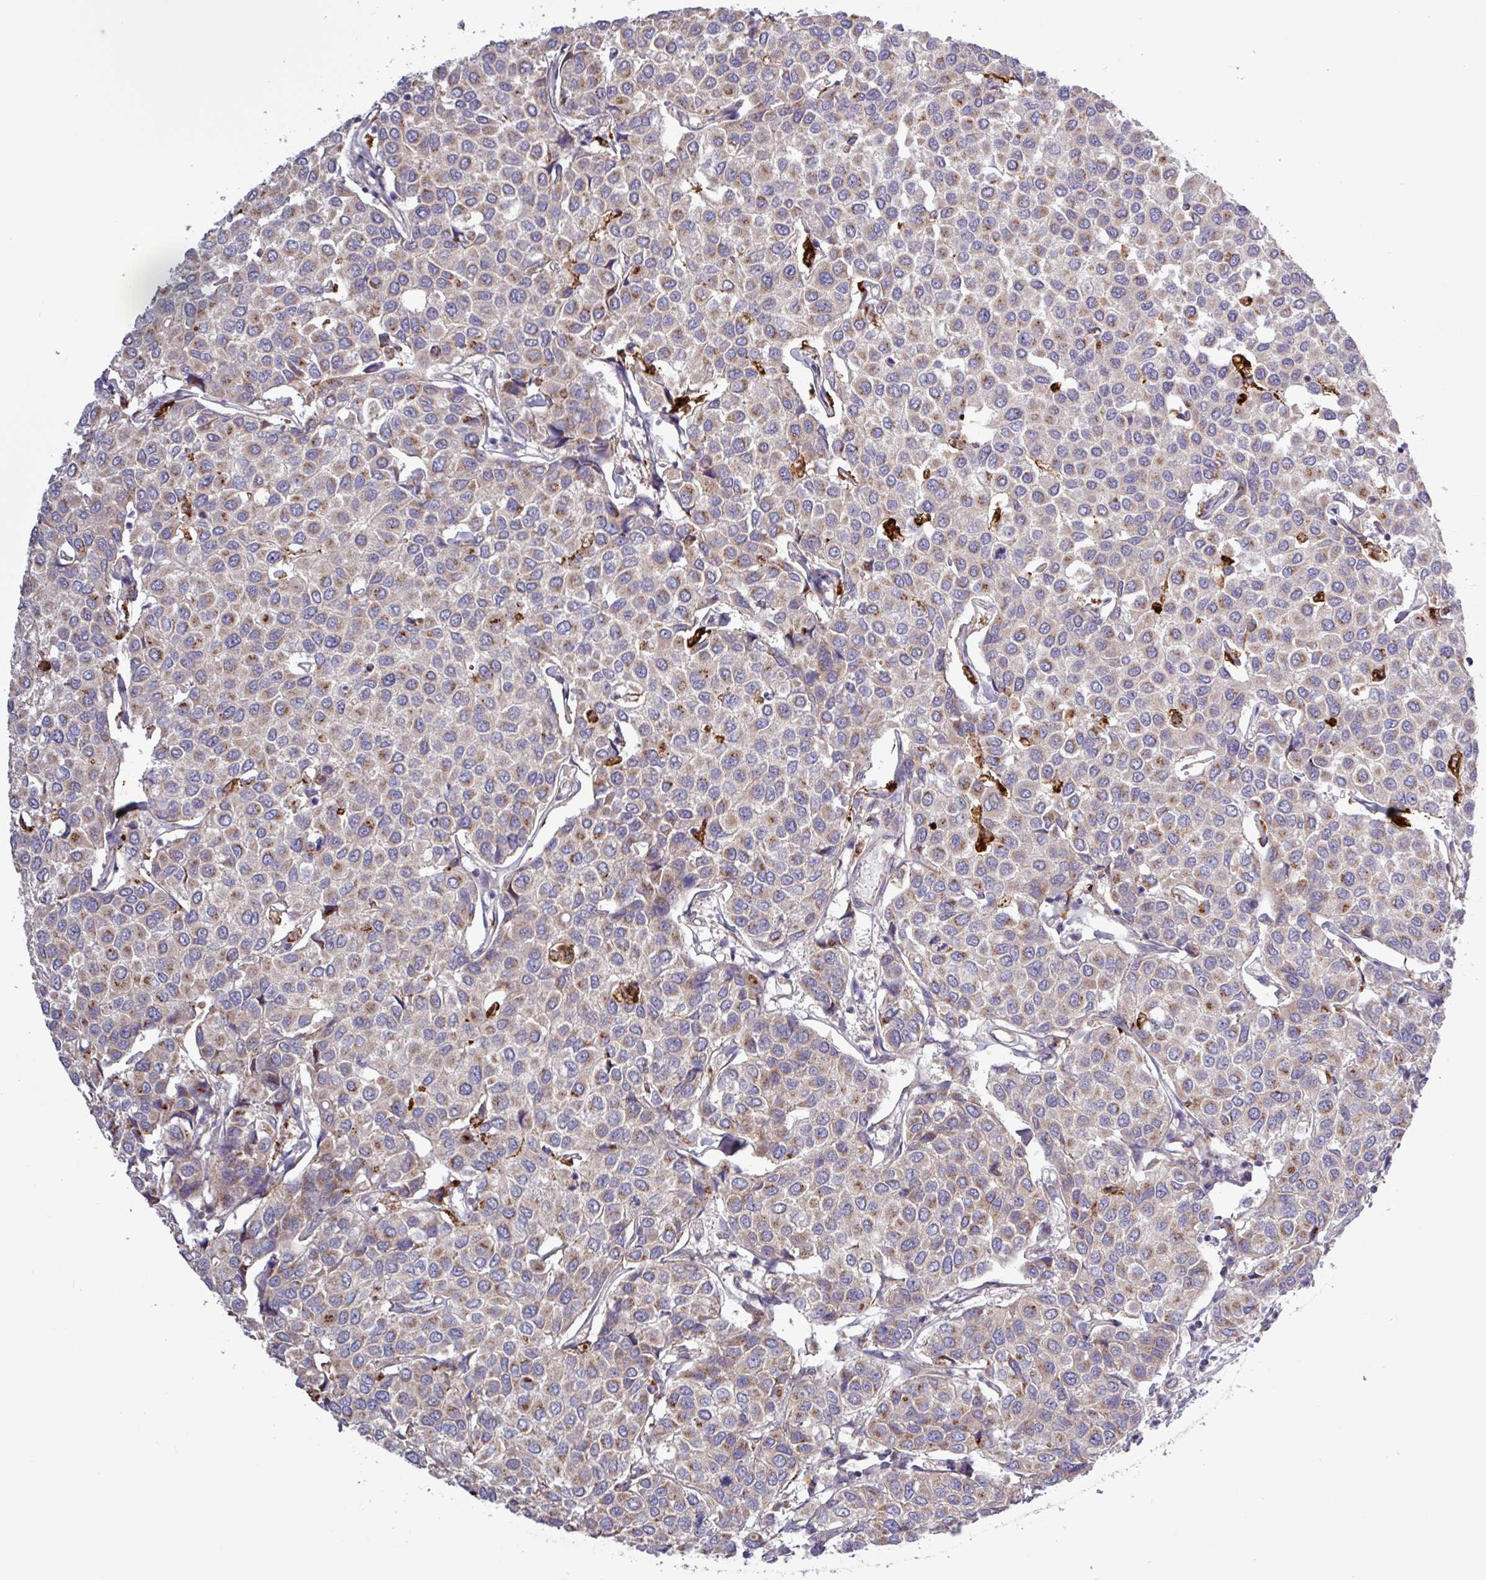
{"staining": {"intensity": "weak", "quantity": "25%-75%", "location": "cytoplasmic/membranous"}, "tissue": "breast cancer", "cell_type": "Tumor cells", "image_type": "cancer", "snomed": [{"axis": "morphology", "description": "Duct carcinoma"}, {"axis": "topography", "description": "Breast"}], "caption": "Immunohistochemistry (IHC) (DAB (3,3'-diaminobenzidine)) staining of human breast cancer demonstrates weak cytoplasmic/membranous protein positivity in approximately 25%-75% of tumor cells.", "gene": "PLIN2", "patient": {"sex": "female", "age": 55}}